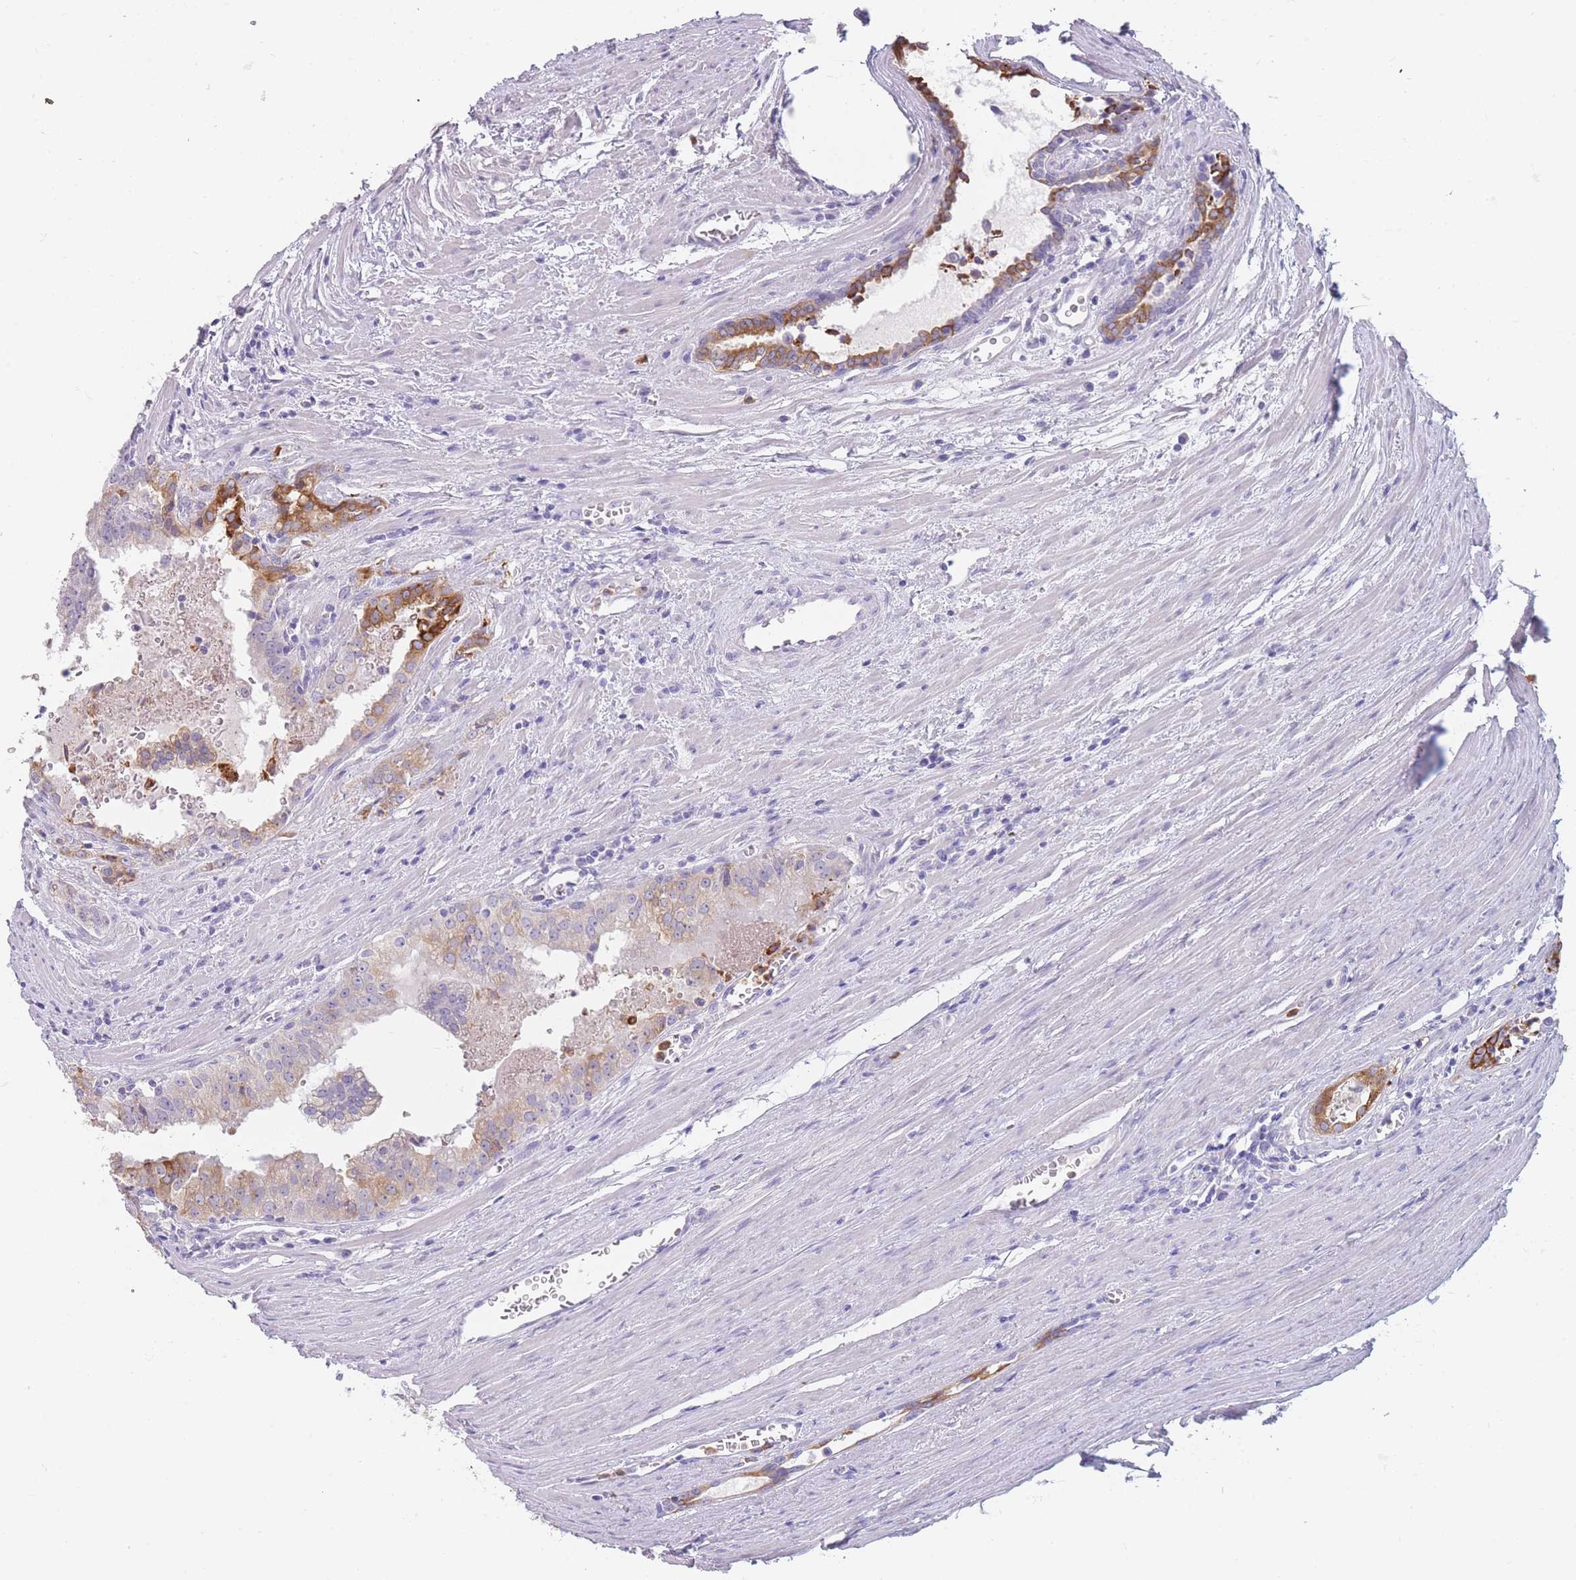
{"staining": {"intensity": "moderate", "quantity": "<25%", "location": "cytoplasmic/membranous"}, "tissue": "prostate cancer", "cell_type": "Tumor cells", "image_type": "cancer", "snomed": [{"axis": "morphology", "description": "Adenocarcinoma, High grade"}, {"axis": "topography", "description": "Prostate"}], "caption": "Immunohistochemical staining of human prostate cancer shows low levels of moderate cytoplasmic/membranous expression in approximately <25% of tumor cells.", "gene": "ZNF627", "patient": {"sex": "male", "age": 68}}